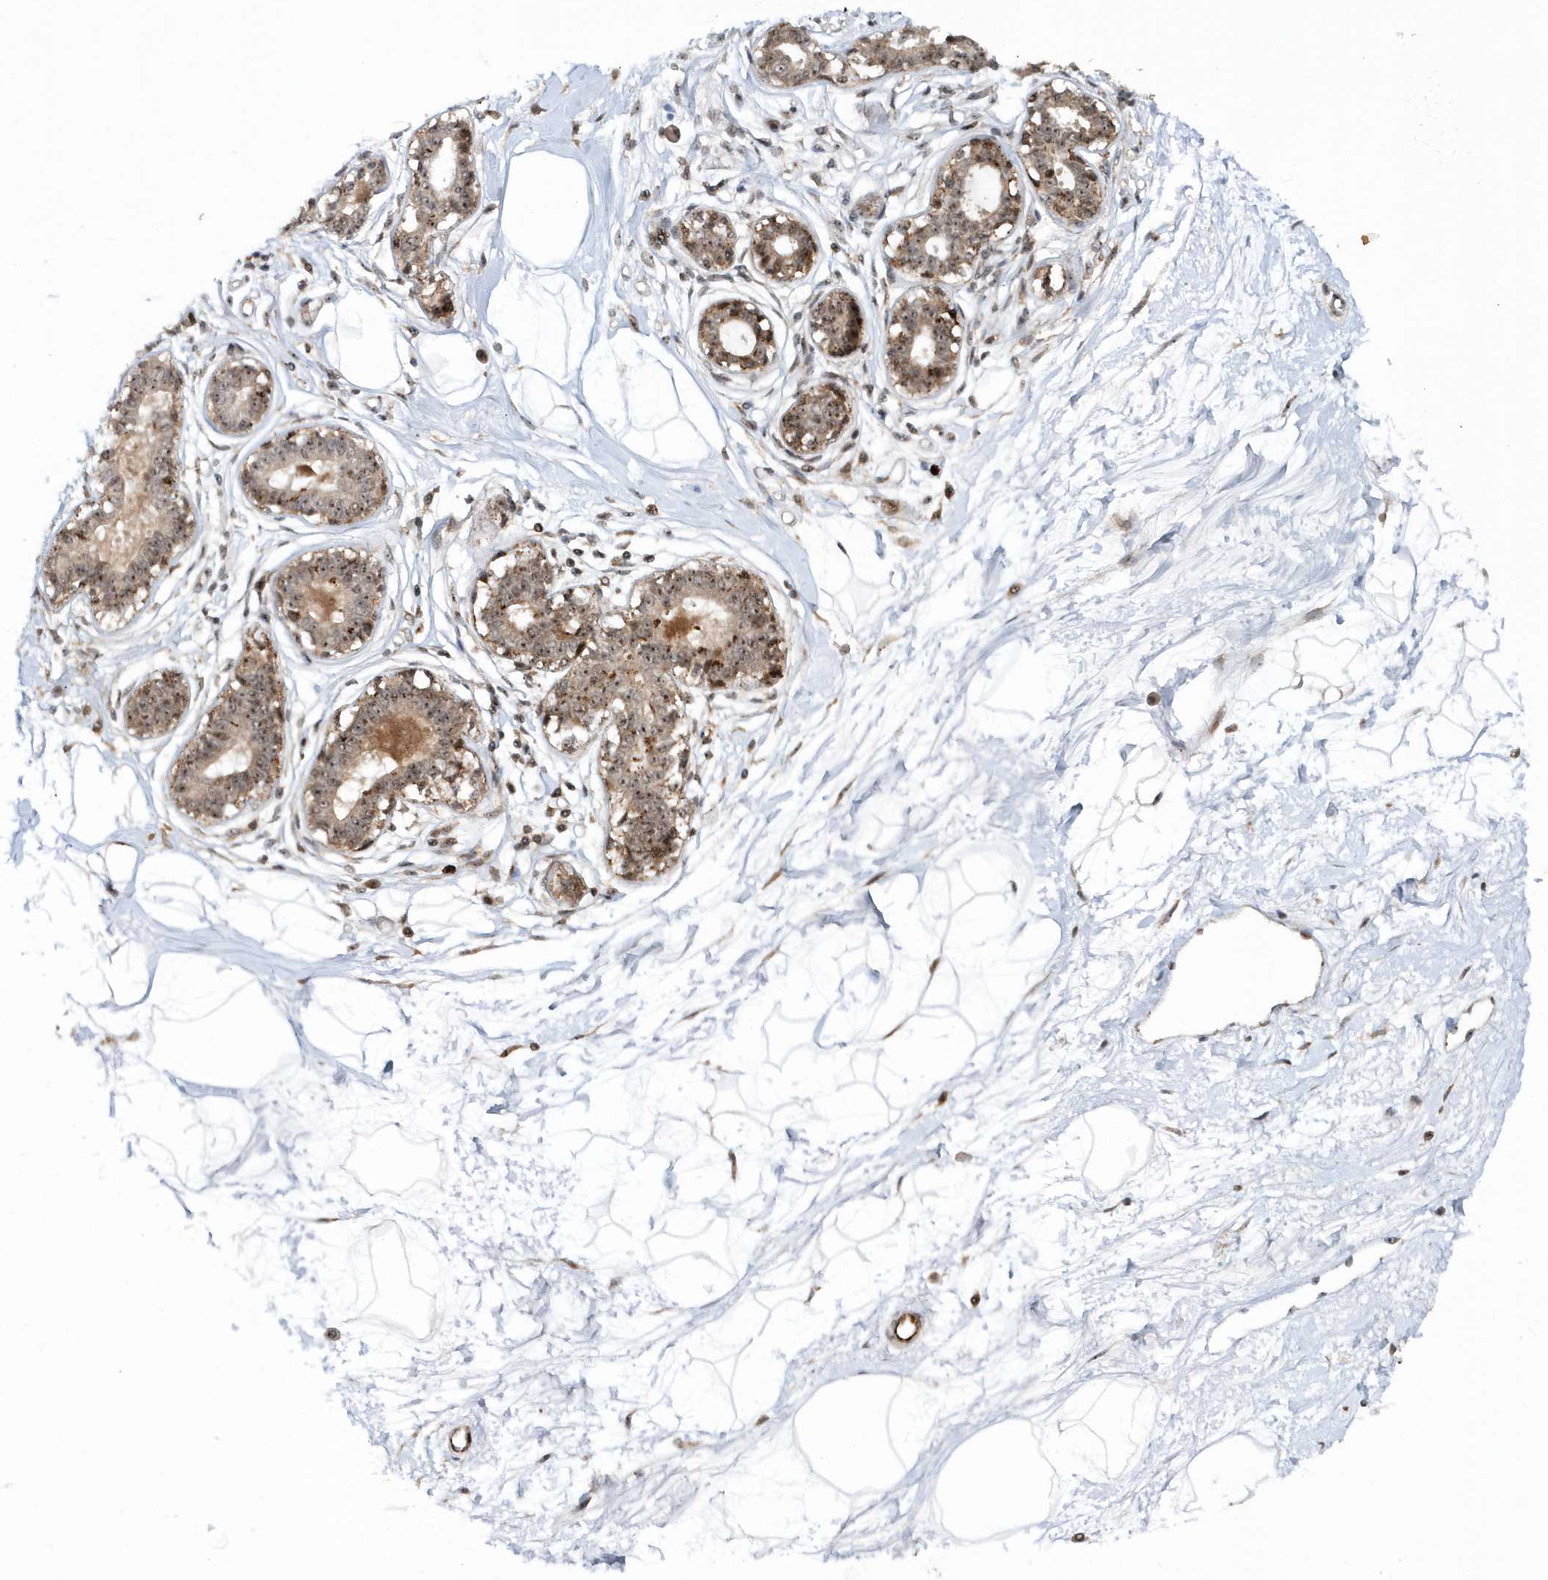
{"staining": {"intensity": "negative", "quantity": "none", "location": "none"}, "tissue": "breast", "cell_type": "Adipocytes", "image_type": "normal", "snomed": [{"axis": "morphology", "description": "Normal tissue, NOS"}, {"axis": "topography", "description": "Breast"}], "caption": "Immunohistochemistry micrograph of benign breast: human breast stained with DAB (3,3'-diaminobenzidine) exhibits no significant protein expression in adipocytes.", "gene": "SOWAHB", "patient": {"sex": "female", "age": 45}}